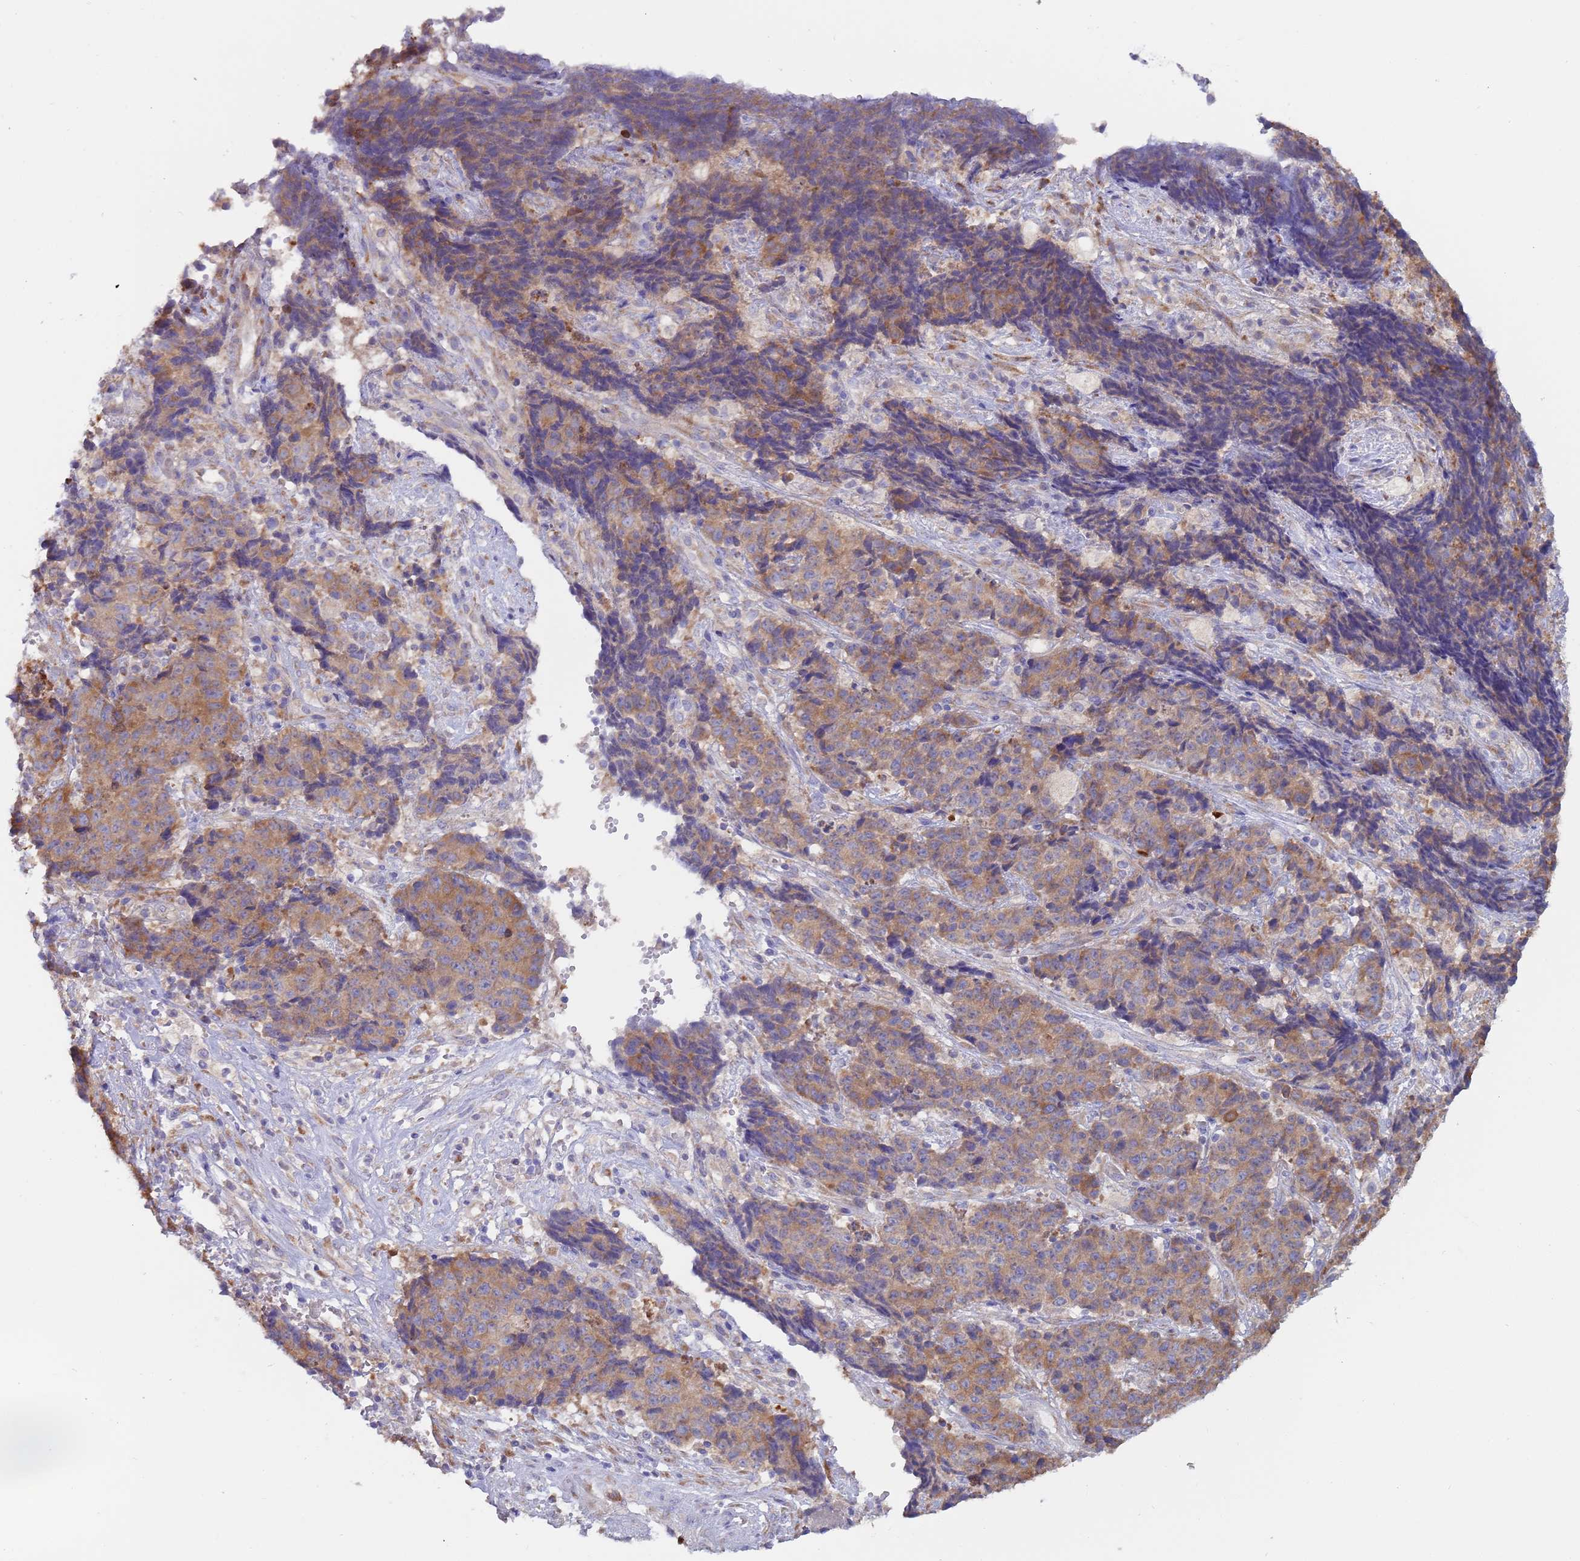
{"staining": {"intensity": "moderate", "quantity": "25%-75%", "location": "cytoplasmic/membranous"}, "tissue": "ovarian cancer", "cell_type": "Tumor cells", "image_type": "cancer", "snomed": [{"axis": "morphology", "description": "Carcinoma, endometroid"}, {"axis": "topography", "description": "Ovary"}], "caption": "About 25%-75% of tumor cells in human ovarian cancer (endometroid carcinoma) reveal moderate cytoplasmic/membranous protein staining as visualized by brown immunohistochemical staining.", "gene": "ZNF844", "patient": {"sex": "female", "age": 42}}